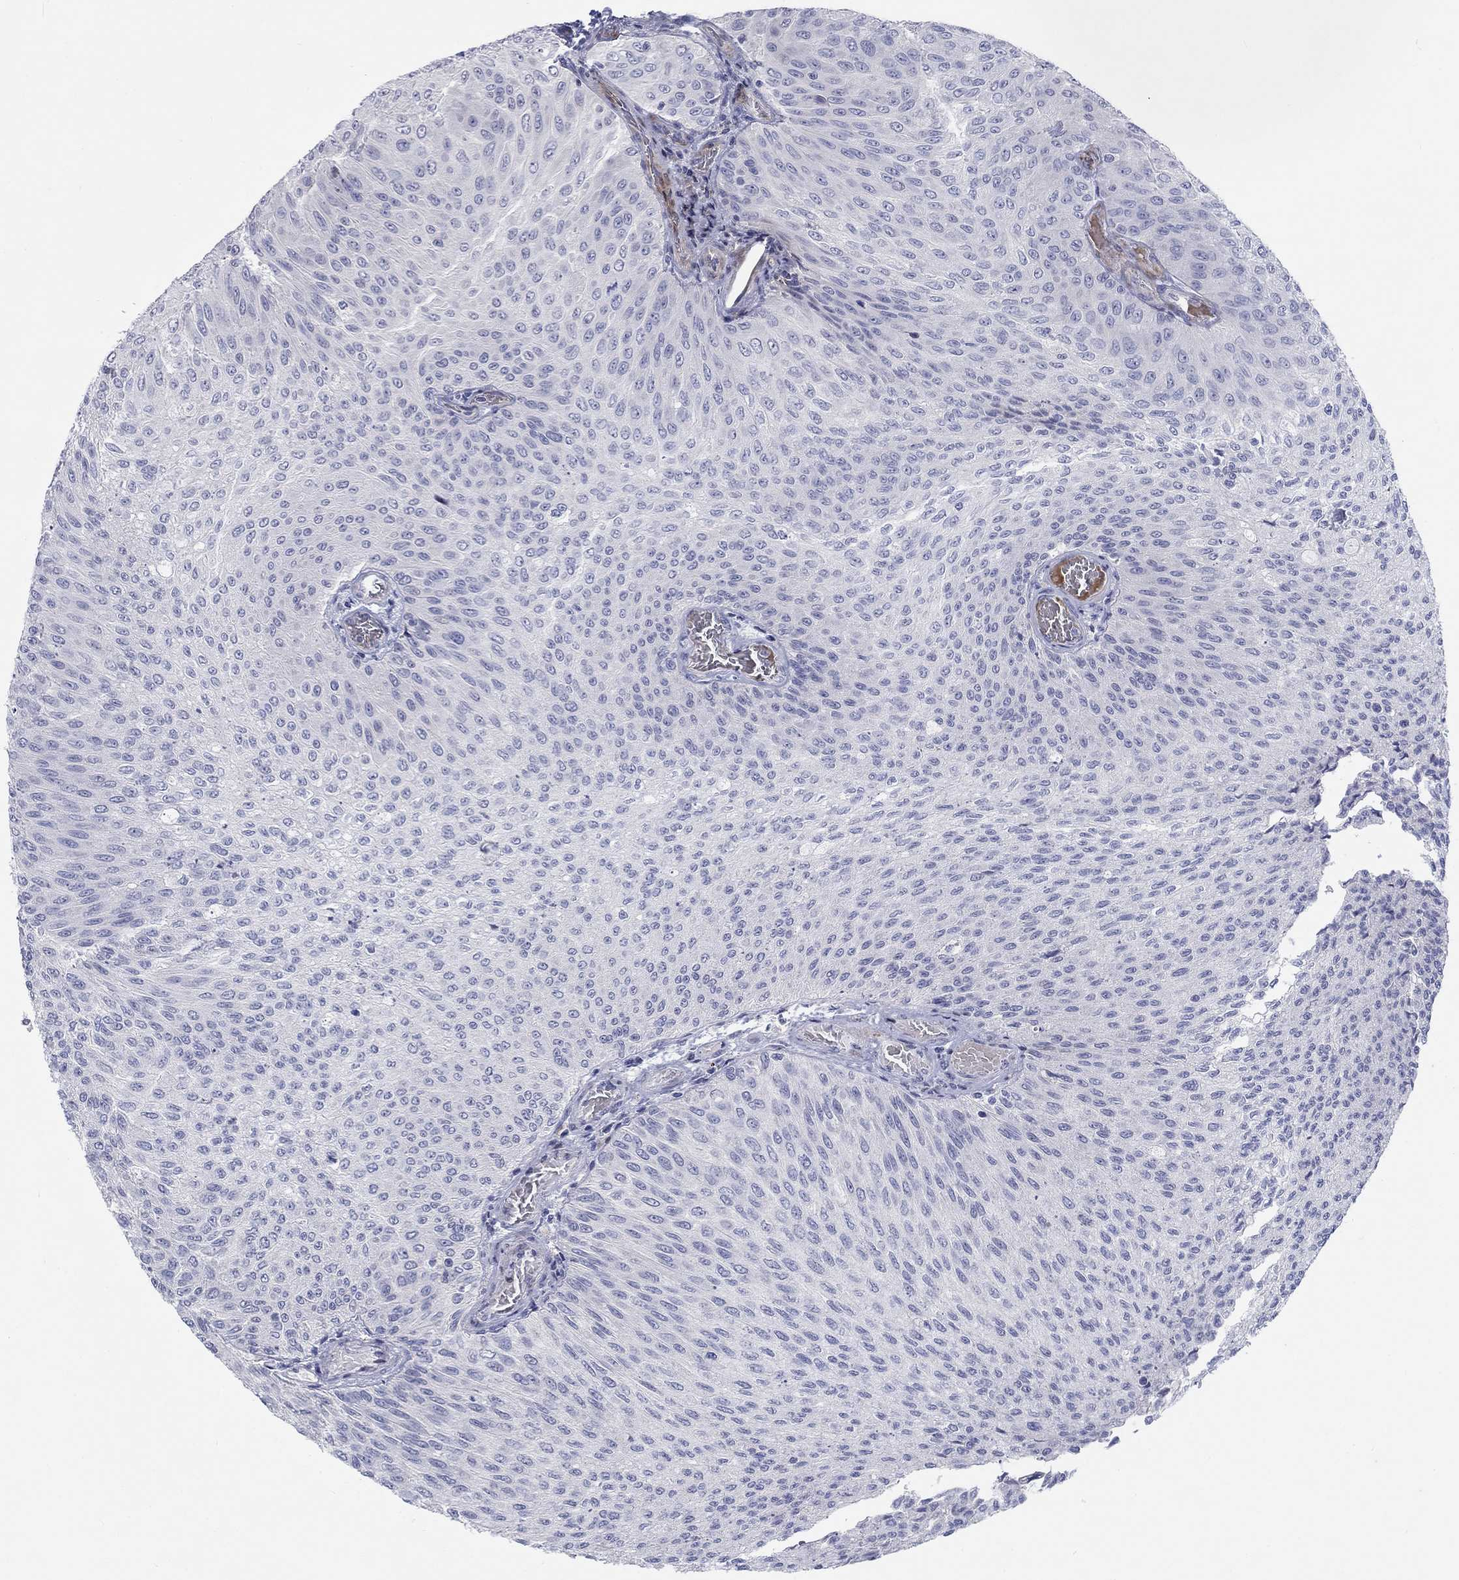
{"staining": {"intensity": "negative", "quantity": "none", "location": "none"}, "tissue": "urothelial cancer", "cell_type": "Tumor cells", "image_type": "cancer", "snomed": [{"axis": "morphology", "description": "Urothelial carcinoma, Low grade"}, {"axis": "topography", "description": "Ureter, NOS"}, {"axis": "topography", "description": "Urinary bladder"}], "caption": "Tumor cells show no significant expression in urothelial cancer. (Stains: DAB IHC with hematoxylin counter stain, Microscopy: brightfield microscopy at high magnification).", "gene": "ARHGAP36", "patient": {"sex": "male", "age": 78}}